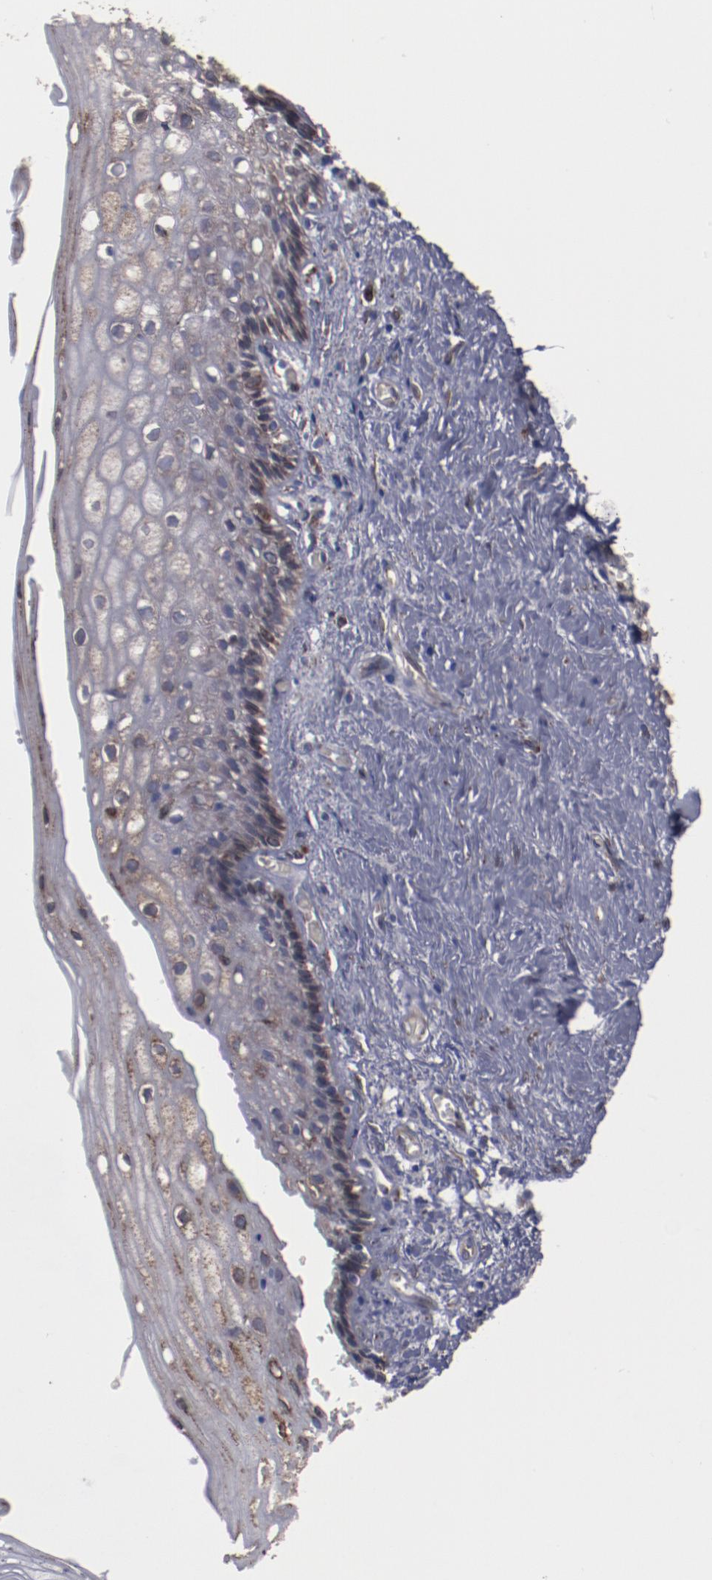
{"staining": {"intensity": "weak", "quantity": "25%-75%", "location": "cytoplasmic/membranous"}, "tissue": "vagina", "cell_type": "Squamous epithelial cells", "image_type": "normal", "snomed": [{"axis": "morphology", "description": "Normal tissue, NOS"}, {"axis": "topography", "description": "Vagina"}], "caption": "Squamous epithelial cells display low levels of weak cytoplasmic/membranous expression in approximately 25%-75% of cells in benign human vagina.", "gene": "ERLIN2", "patient": {"sex": "female", "age": 46}}